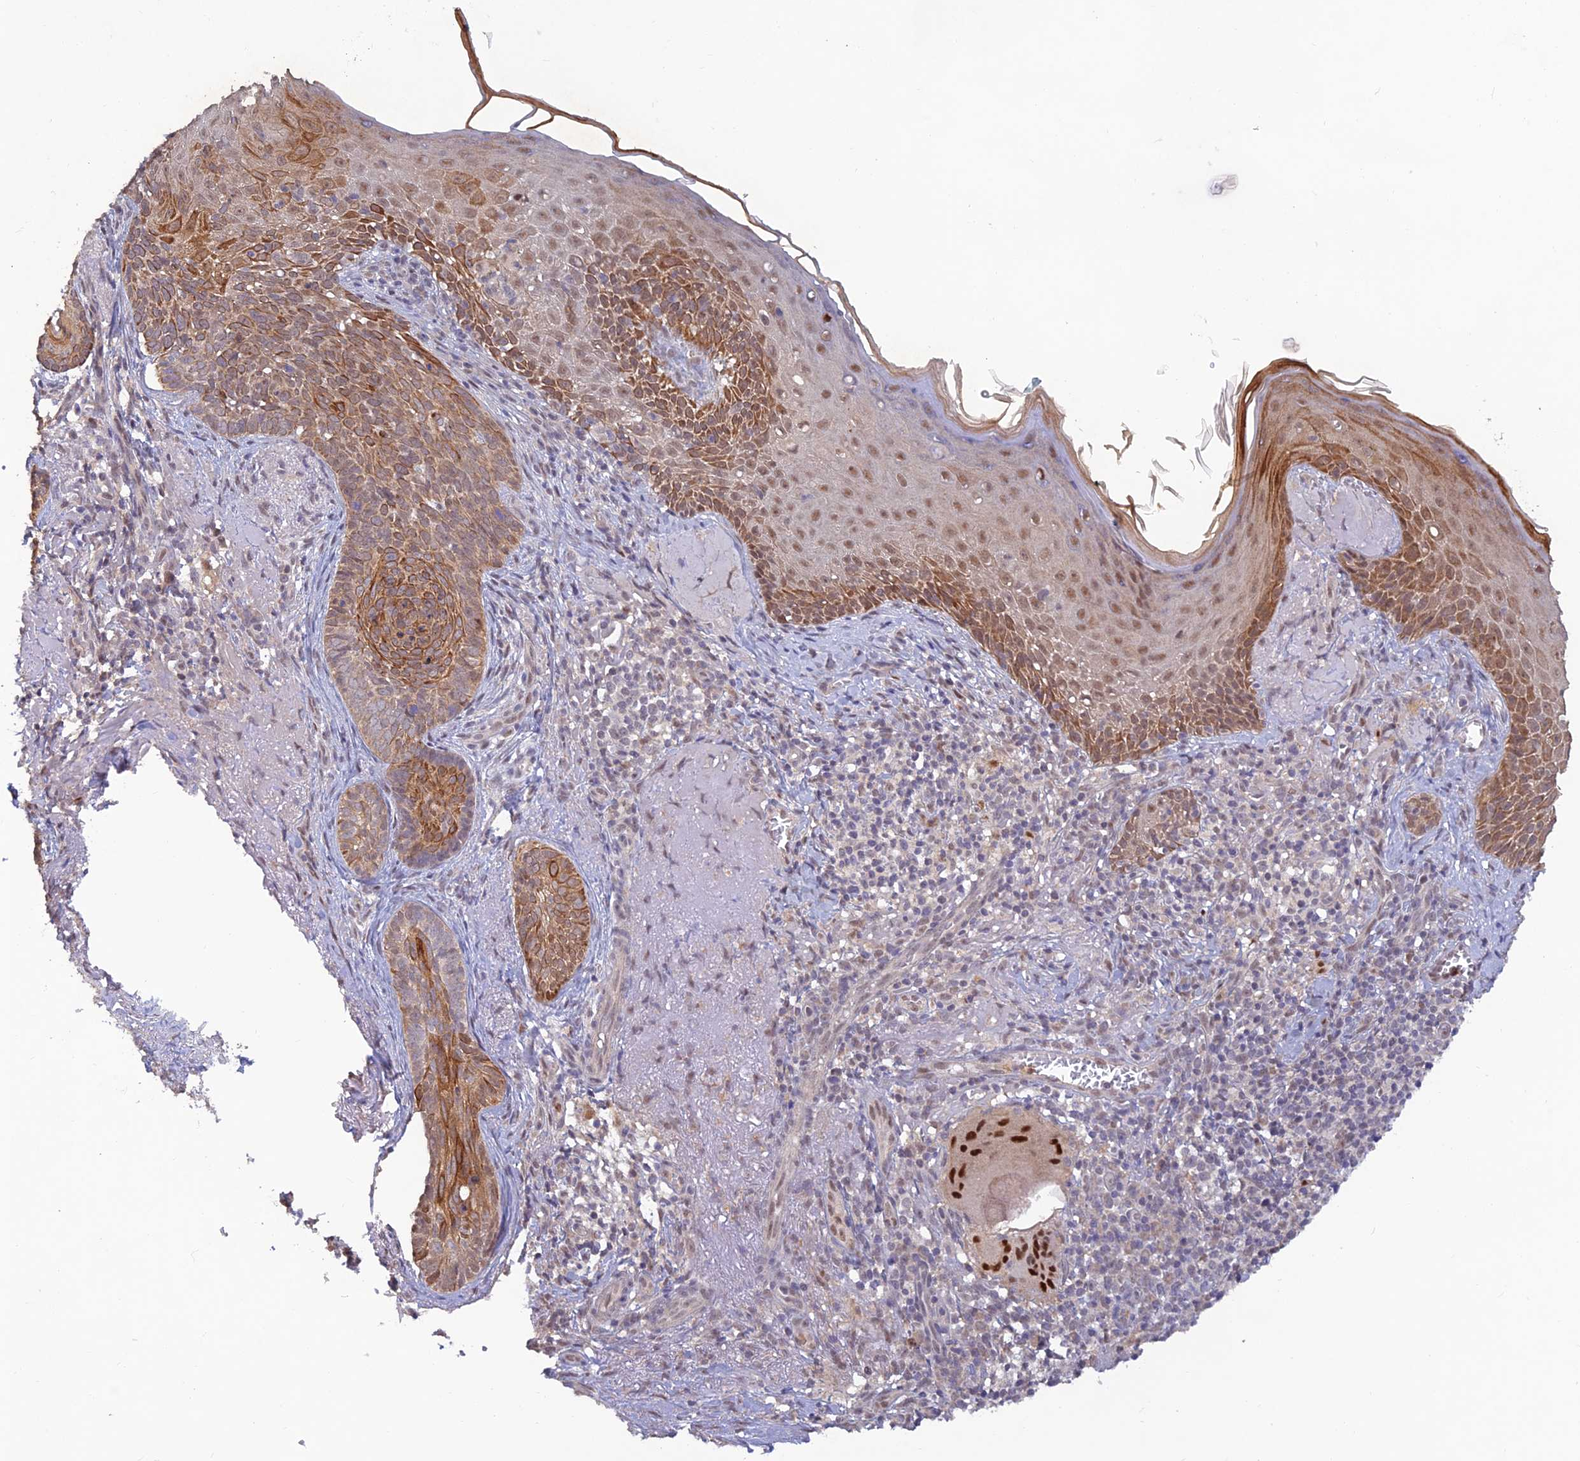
{"staining": {"intensity": "moderate", "quantity": ">75%", "location": "cytoplasmic/membranous"}, "tissue": "skin cancer", "cell_type": "Tumor cells", "image_type": "cancer", "snomed": [{"axis": "morphology", "description": "Basal cell carcinoma"}, {"axis": "topography", "description": "Skin"}], "caption": "A high-resolution image shows IHC staining of skin cancer (basal cell carcinoma), which reveals moderate cytoplasmic/membranous positivity in approximately >75% of tumor cells. The protein of interest is shown in brown color, while the nuclei are stained blue.", "gene": "FASTKD5", "patient": {"sex": "female", "age": 76}}